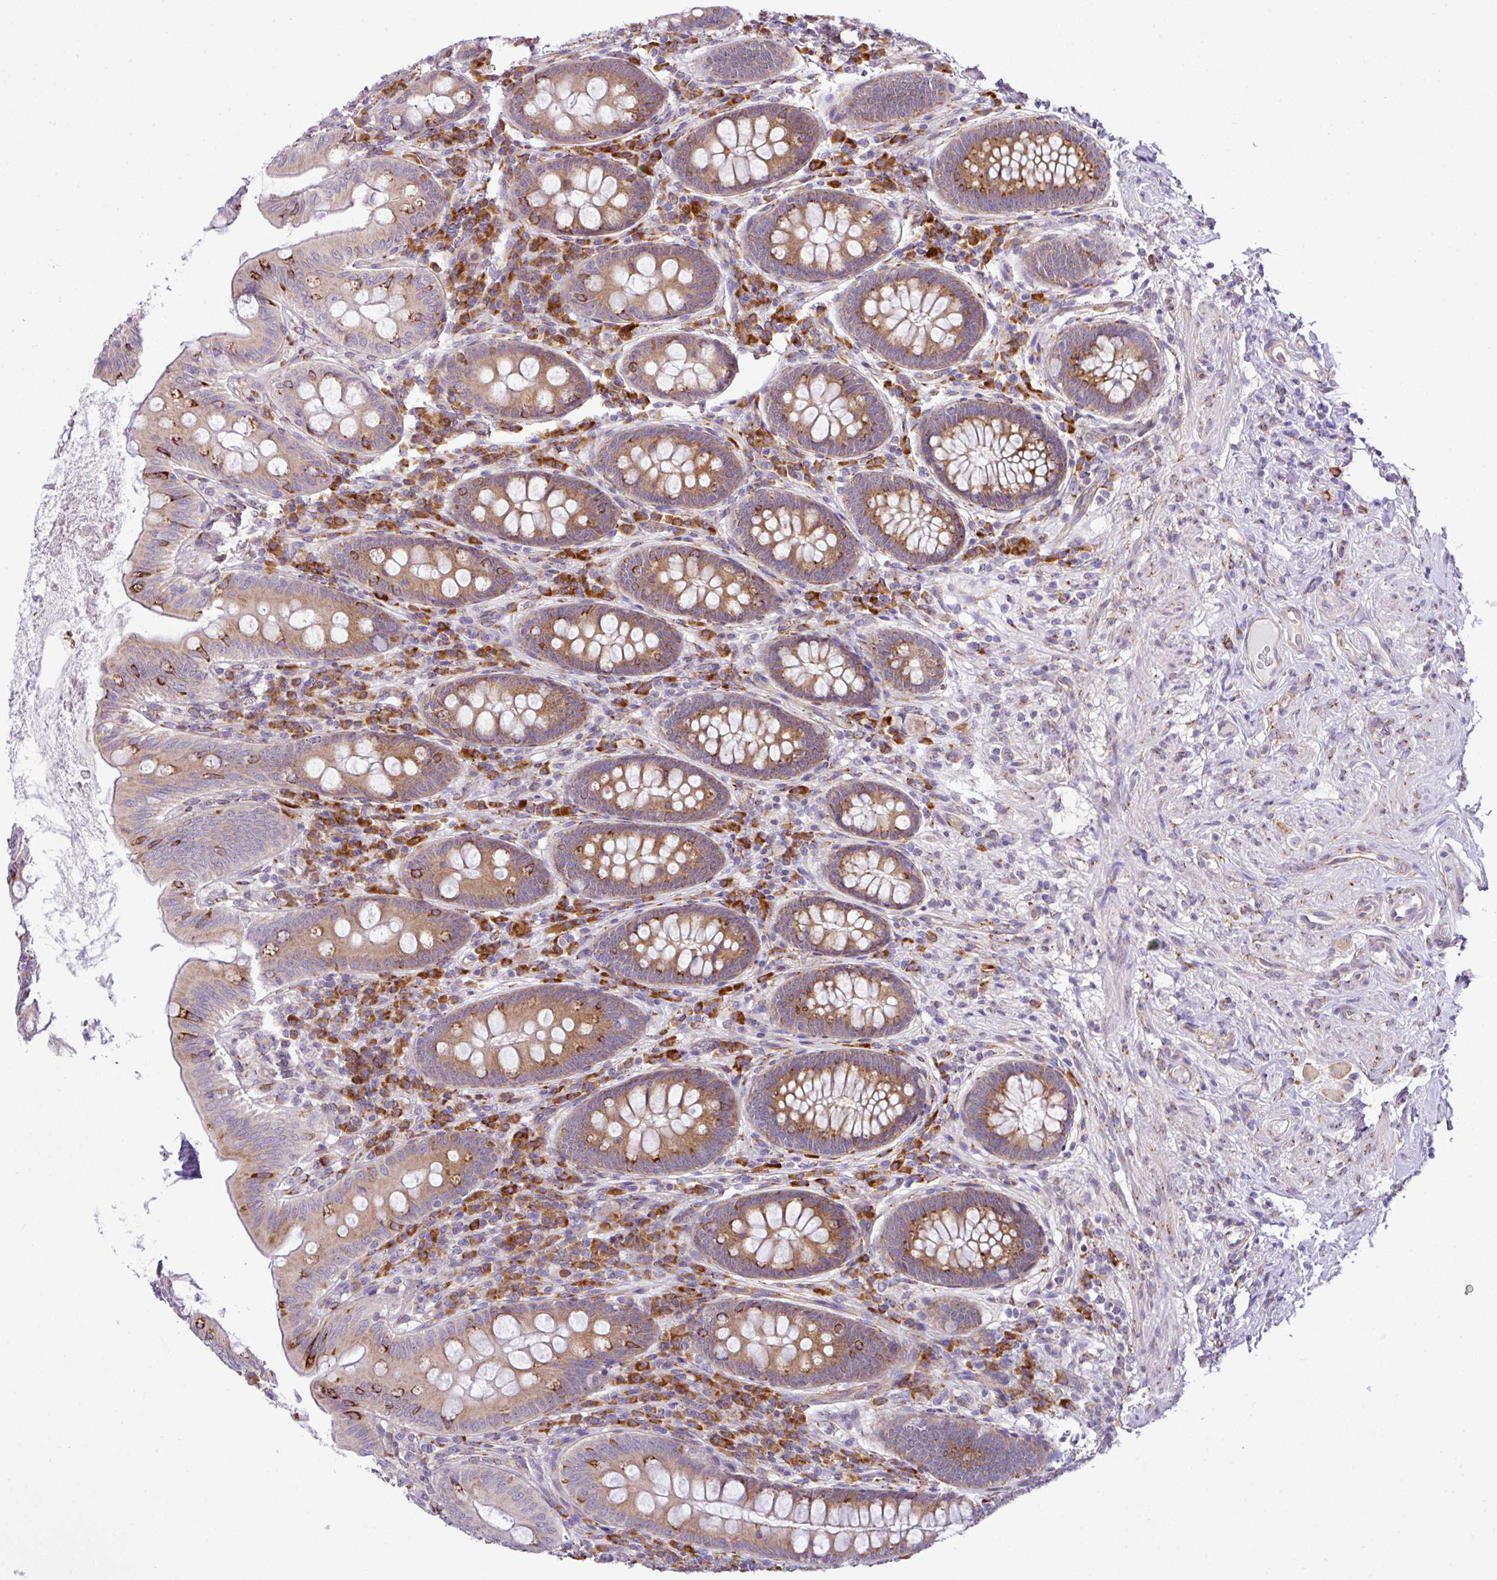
{"staining": {"intensity": "strong", "quantity": "25%-75%", "location": "cytoplasmic/membranous"}, "tissue": "appendix", "cell_type": "Glandular cells", "image_type": "normal", "snomed": [{"axis": "morphology", "description": "Normal tissue, NOS"}, {"axis": "topography", "description": "Appendix"}], "caption": "High-magnification brightfield microscopy of unremarkable appendix stained with DAB (brown) and counterstained with hematoxylin (blue). glandular cells exhibit strong cytoplasmic/membranous staining is identified in about25%-75% of cells. (DAB IHC with brightfield microscopy, high magnification).", "gene": "CFAP97", "patient": {"sex": "male", "age": 71}}